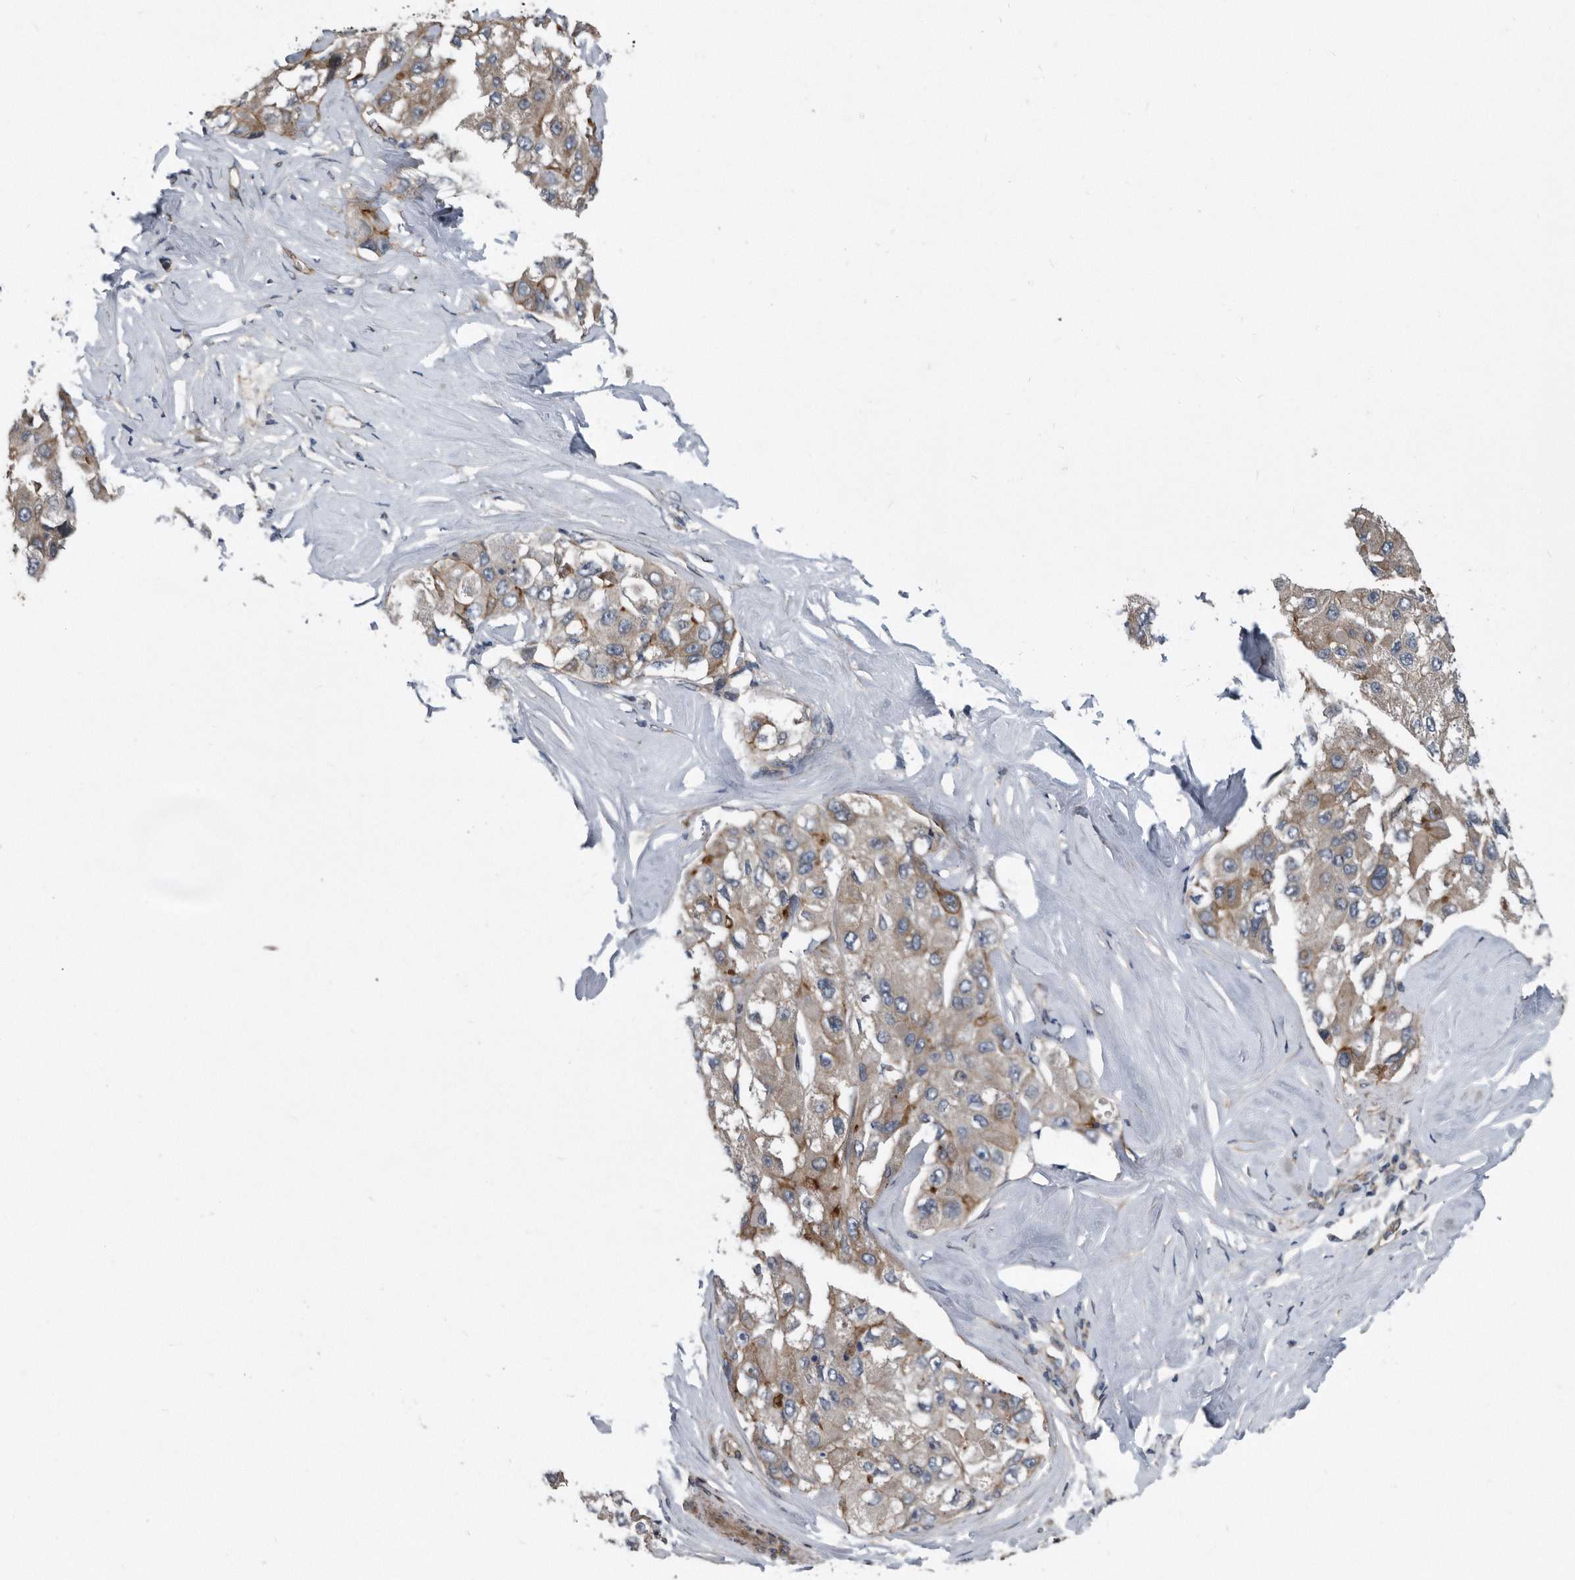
{"staining": {"intensity": "weak", "quantity": "<25%", "location": "cytoplasmic/membranous"}, "tissue": "liver cancer", "cell_type": "Tumor cells", "image_type": "cancer", "snomed": [{"axis": "morphology", "description": "Carcinoma, Hepatocellular, NOS"}, {"axis": "topography", "description": "Liver"}], "caption": "Immunohistochemical staining of liver hepatocellular carcinoma reveals no significant positivity in tumor cells. (DAB (3,3'-diaminobenzidine) IHC with hematoxylin counter stain).", "gene": "ARMCX1", "patient": {"sex": "male", "age": 80}}